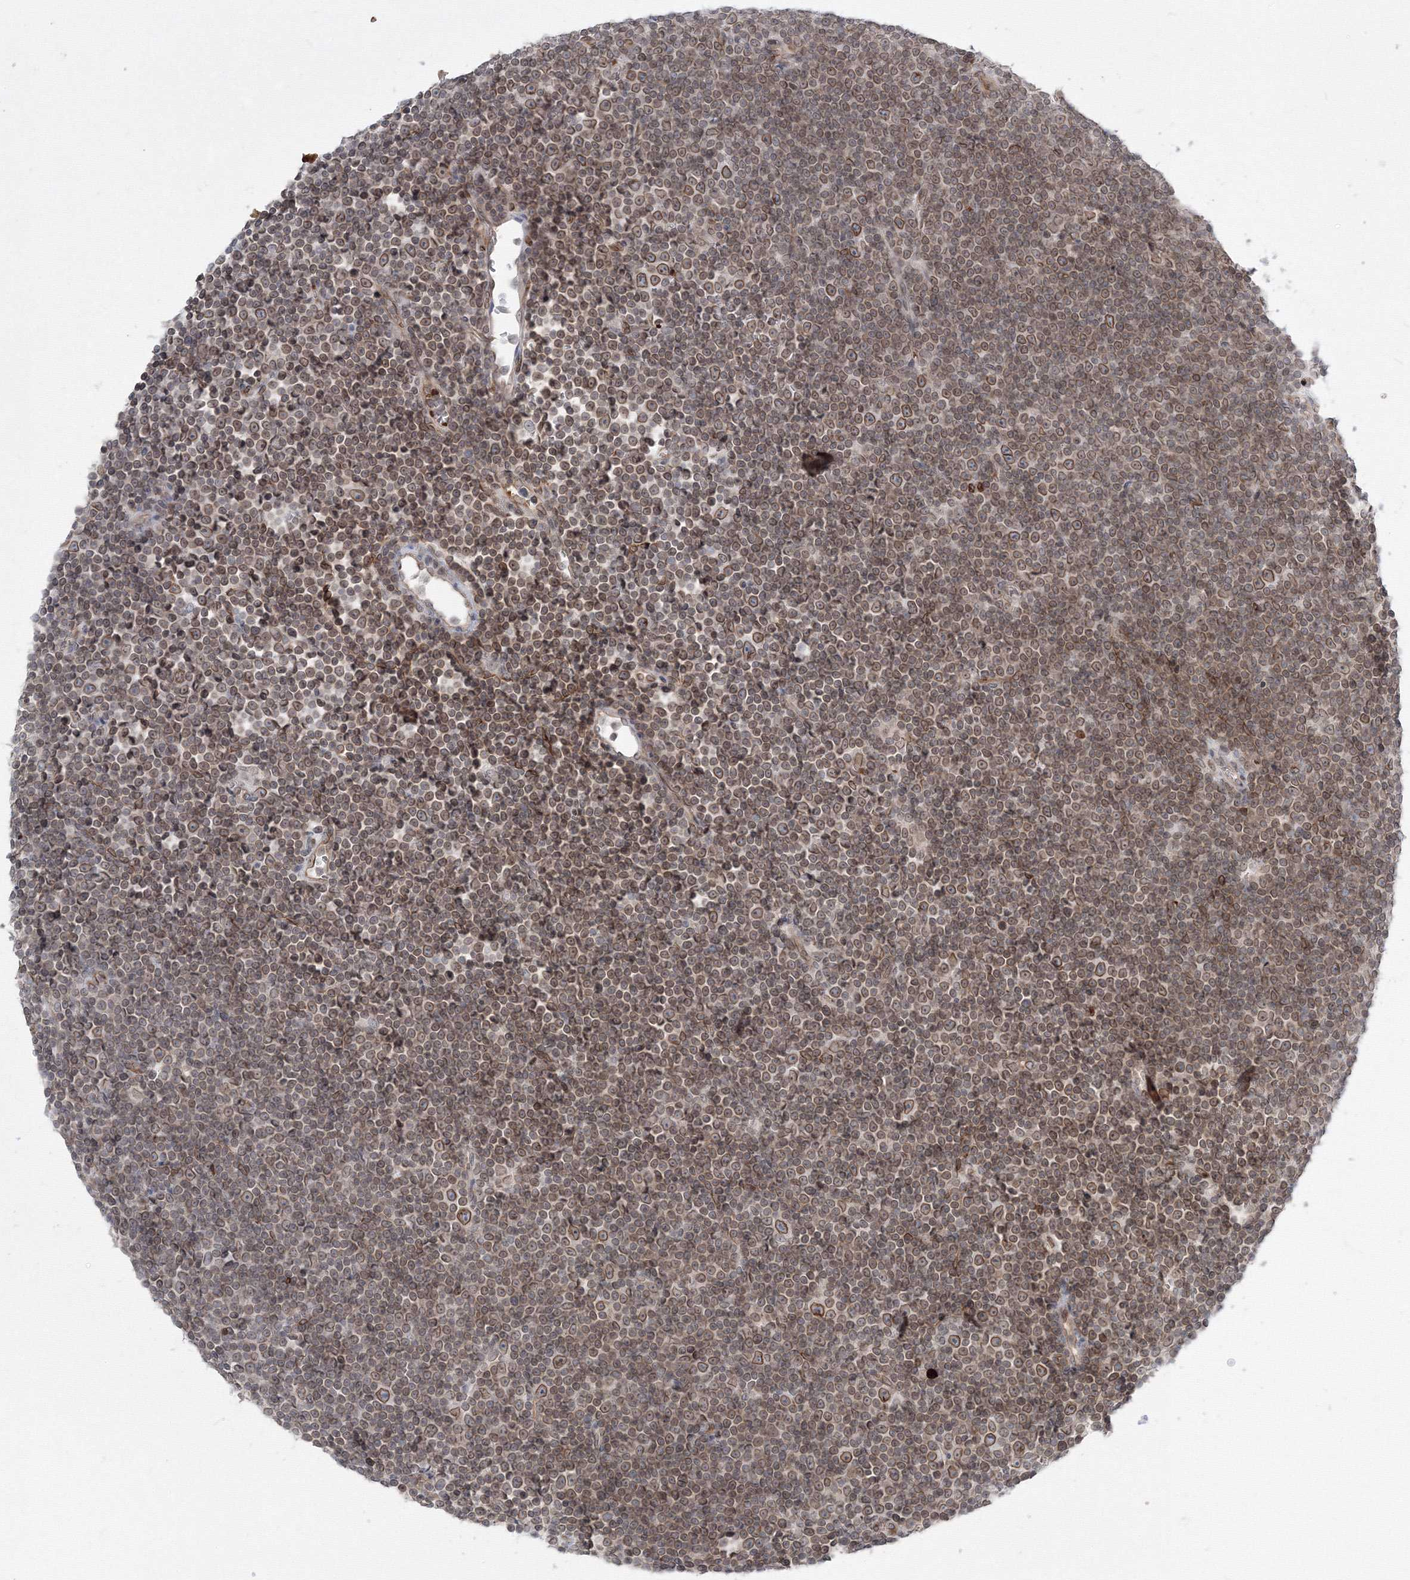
{"staining": {"intensity": "moderate", "quantity": ">75%", "location": "cytoplasmic/membranous,nuclear"}, "tissue": "lymphoma", "cell_type": "Tumor cells", "image_type": "cancer", "snomed": [{"axis": "morphology", "description": "Malignant lymphoma, non-Hodgkin's type, Low grade"}, {"axis": "topography", "description": "Lymph node"}], "caption": "Immunohistochemical staining of human lymphoma exhibits moderate cytoplasmic/membranous and nuclear protein staining in about >75% of tumor cells.", "gene": "DNAJB2", "patient": {"sex": "female", "age": 67}}